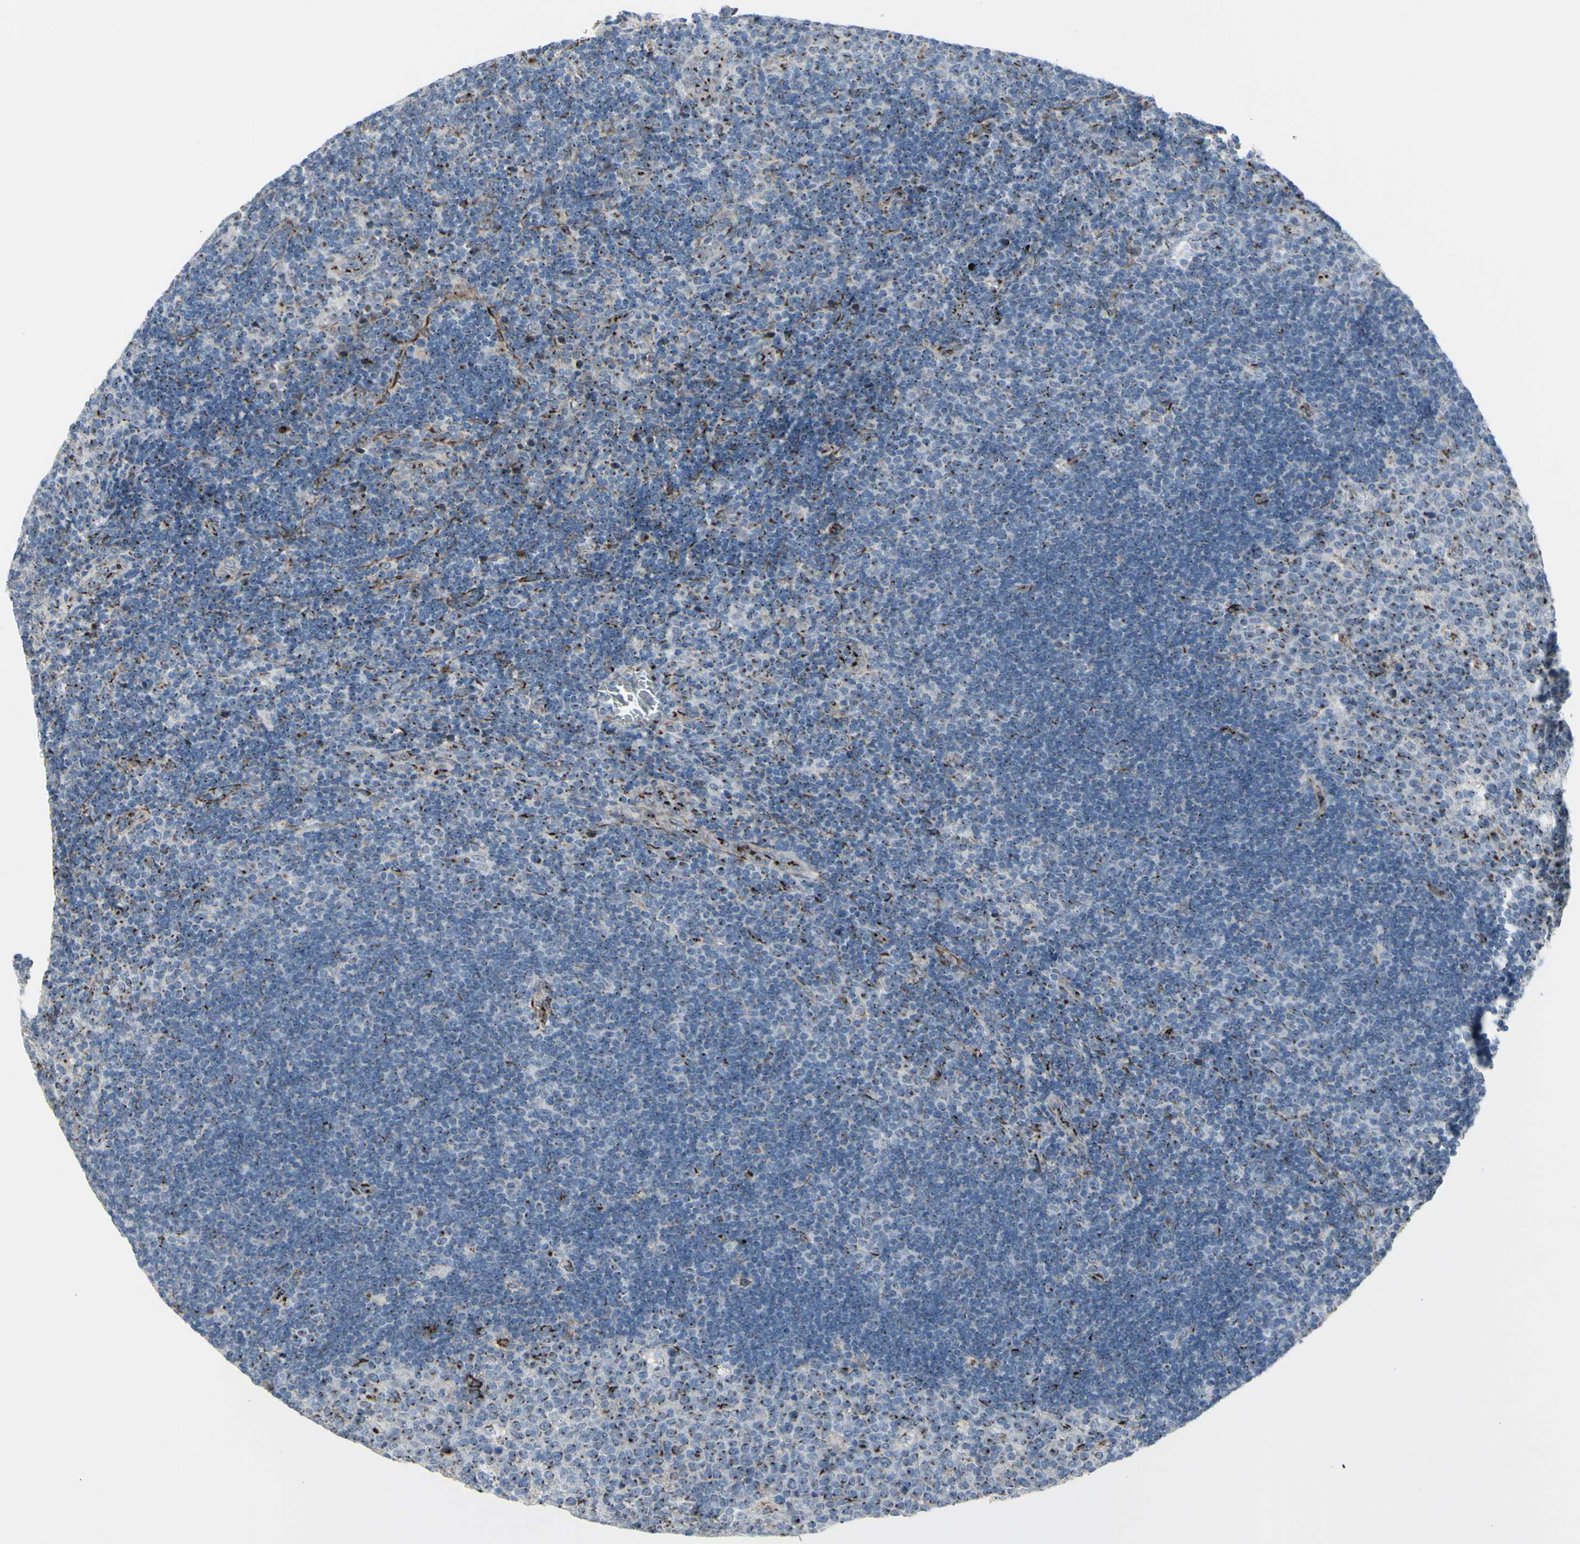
{"staining": {"intensity": "moderate", "quantity": "25%-75%", "location": "cytoplasmic/membranous"}, "tissue": "lymph node", "cell_type": "Germinal center cells", "image_type": "normal", "snomed": [{"axis": "morphology", "description": "Normal tissue, NOS"}, {"axis": "topography", "description": "Lymph node"}, {"axis": "topography", "description": "Salivary gland"}], "caption": "Immunohistochemical staining of unremarkable lymph node exhibits medium levels of moderate cytoplasmic/membranous staining in approximately 25%-75% of germinal center cells. The staining is performed using DAB (3,3'-diaminobenzidine) brown chromogen to label protein expression. The nuclei are counter-stained blue using hematoxylin.", "gene": "GLG1", "patient": {"sex": "male", "age": 8}}